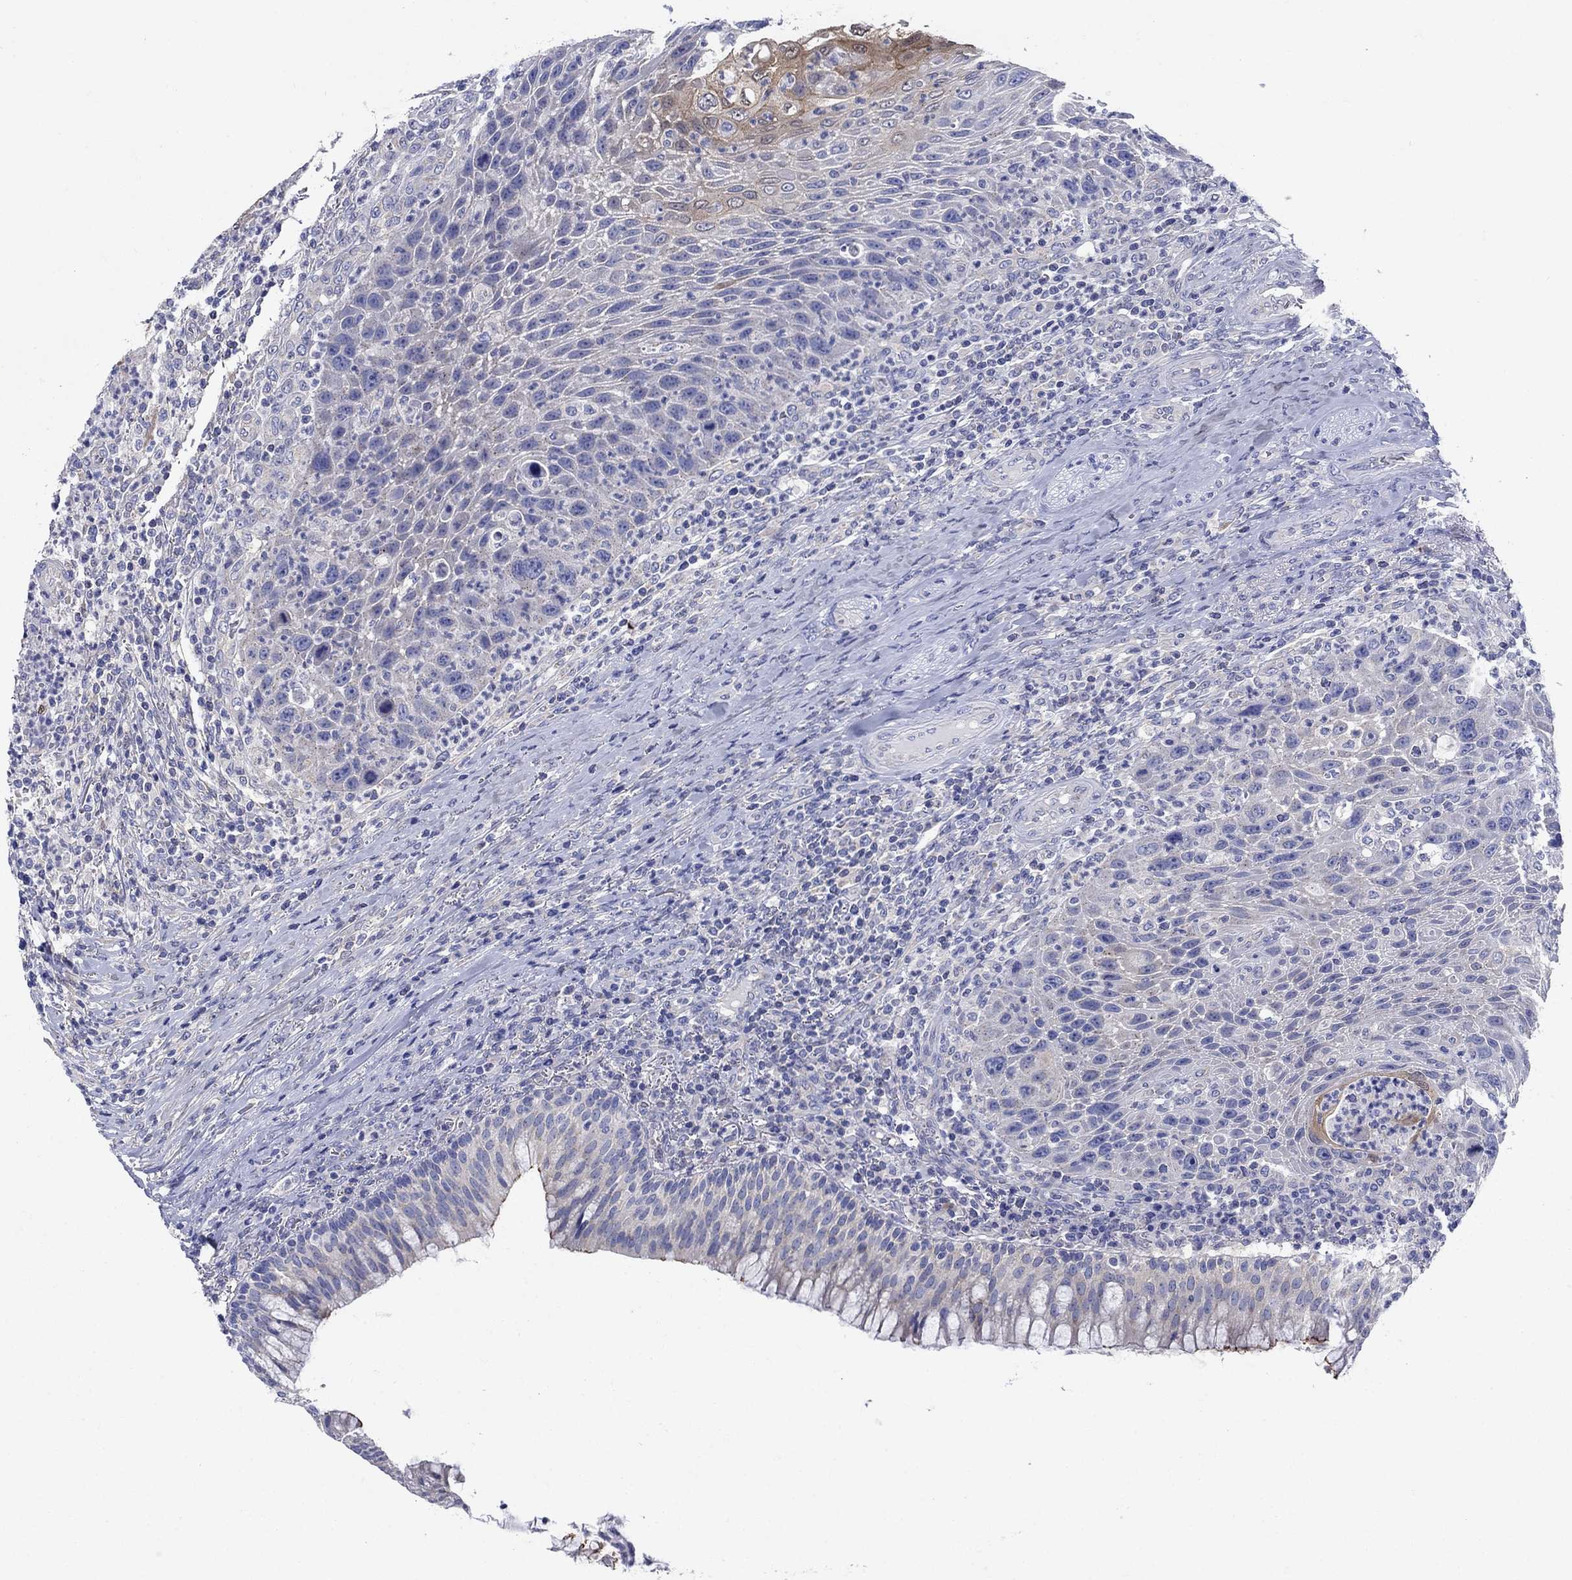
{"staining": {"intensity": "moderate", "quantity": "<25%", "location": "cytoplasmic/membranous"}, "tissue": "head and neck cancer", "cell_type": "Tumor cells", "image_type": "cancer", "snomed": [{"axis": "morphology", "description": "Squamous cell carcinoma, NOS"}, {"axis": "topography", "description": "Head-Neck"}], "caption": "High-power microscopy captured an immunohistochemistry (IHC) micrograph of squamous cell carcinoma (head and neck), revealing moderate cytoplasmic/membranous staining in about <25% of tumor cells.", "gene": "SULT2B1", "patient": {"sex": "male", "age": 69}}